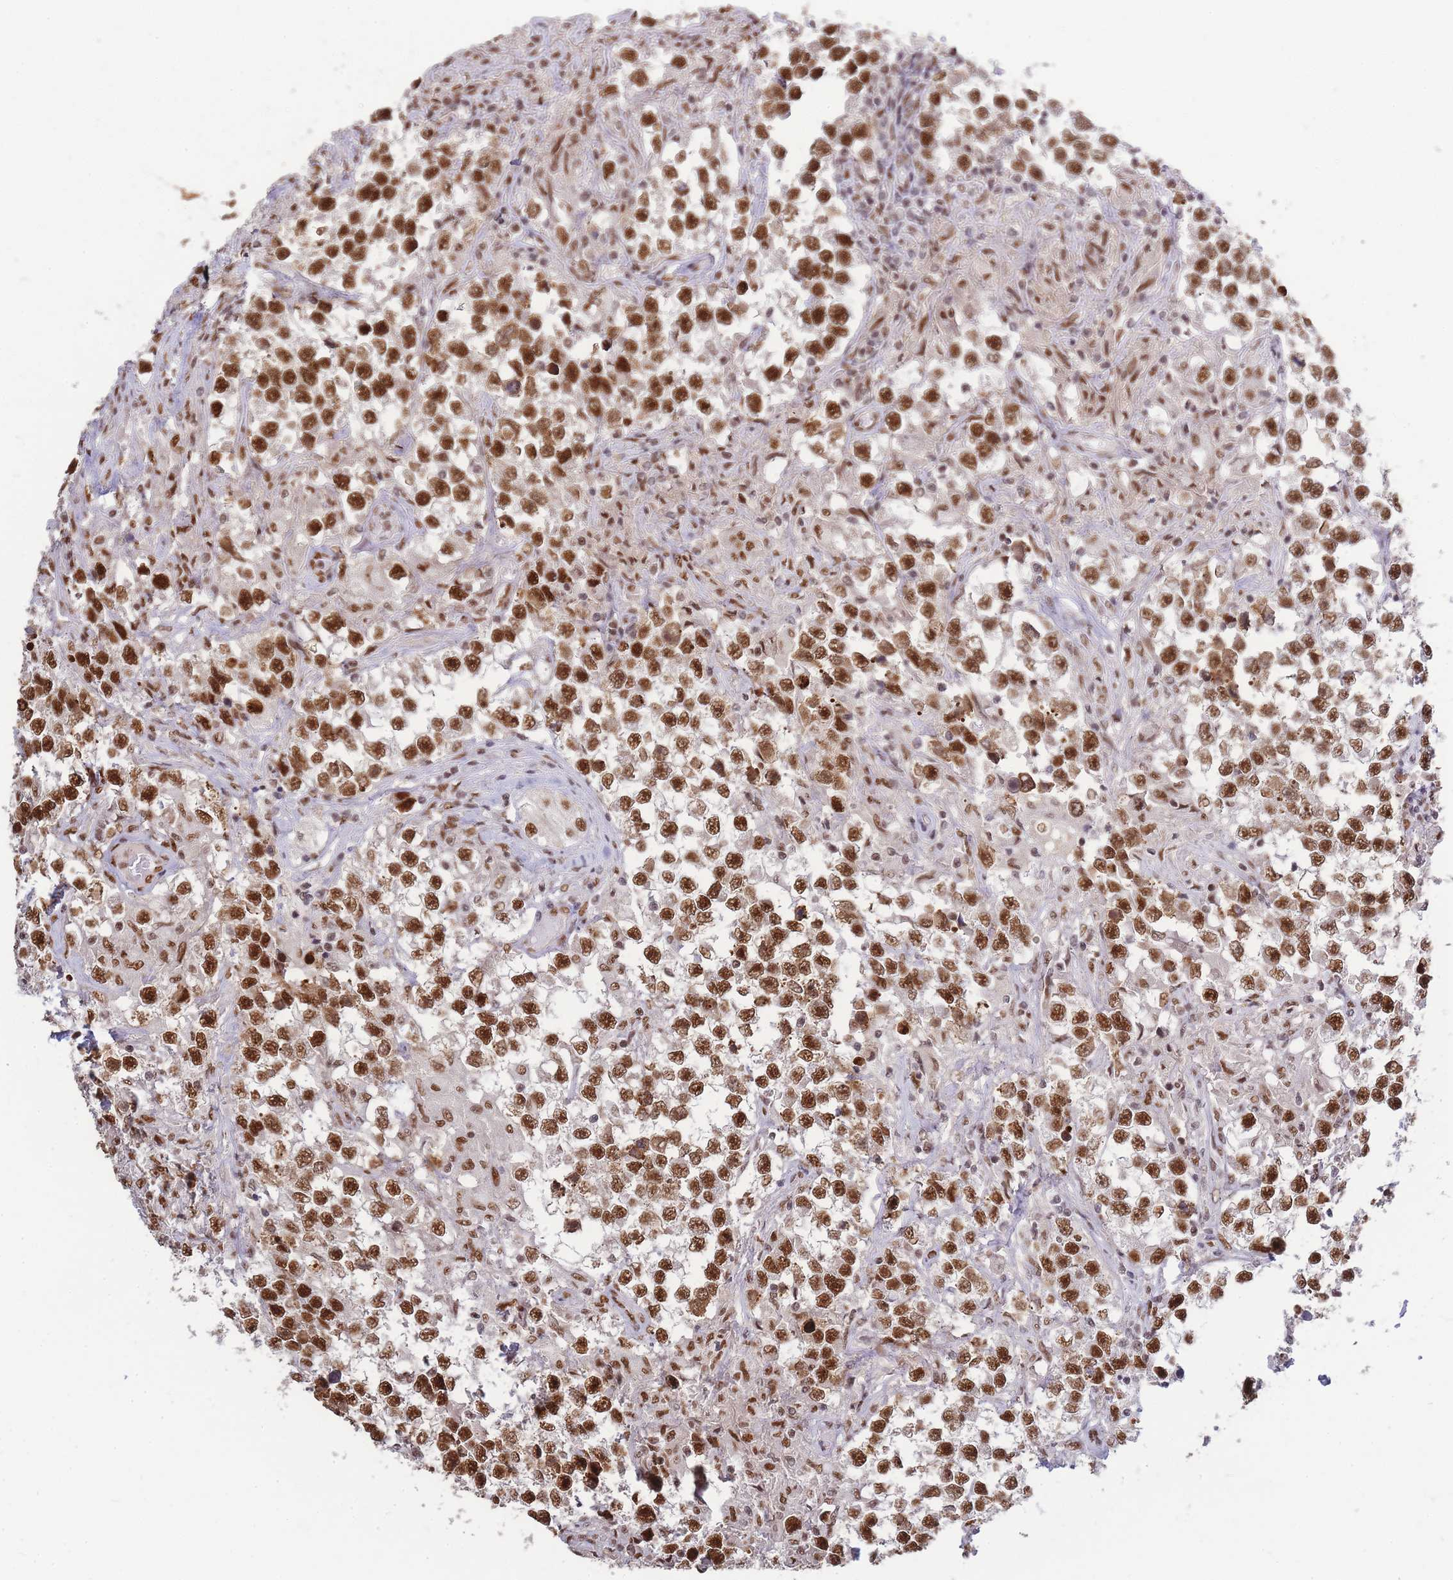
{"staining": {"intensity": "strong", "quantity": ">75%", "location": "nuclear"}, "tissue": "testis cancer", "cell_type": "Tumor cells", "image_type": "cancer", "snomed": [{"axis": "morphology", "description": "Seminoma, NOS"}, {"axis": "topography", "description": "Testis"}], "caption": "Immunohistochemical staining of human seminoma (testis) demonstrates high levels of strong nuclear expression in approximately >75% of tumor cells. The protein is stained brown, and the nuclei are stained in blue (DAB IHC with brightfield microscopy, high magnification).", "gene": "PRKDC", "patient": {"sex": "male", "age": 46}}